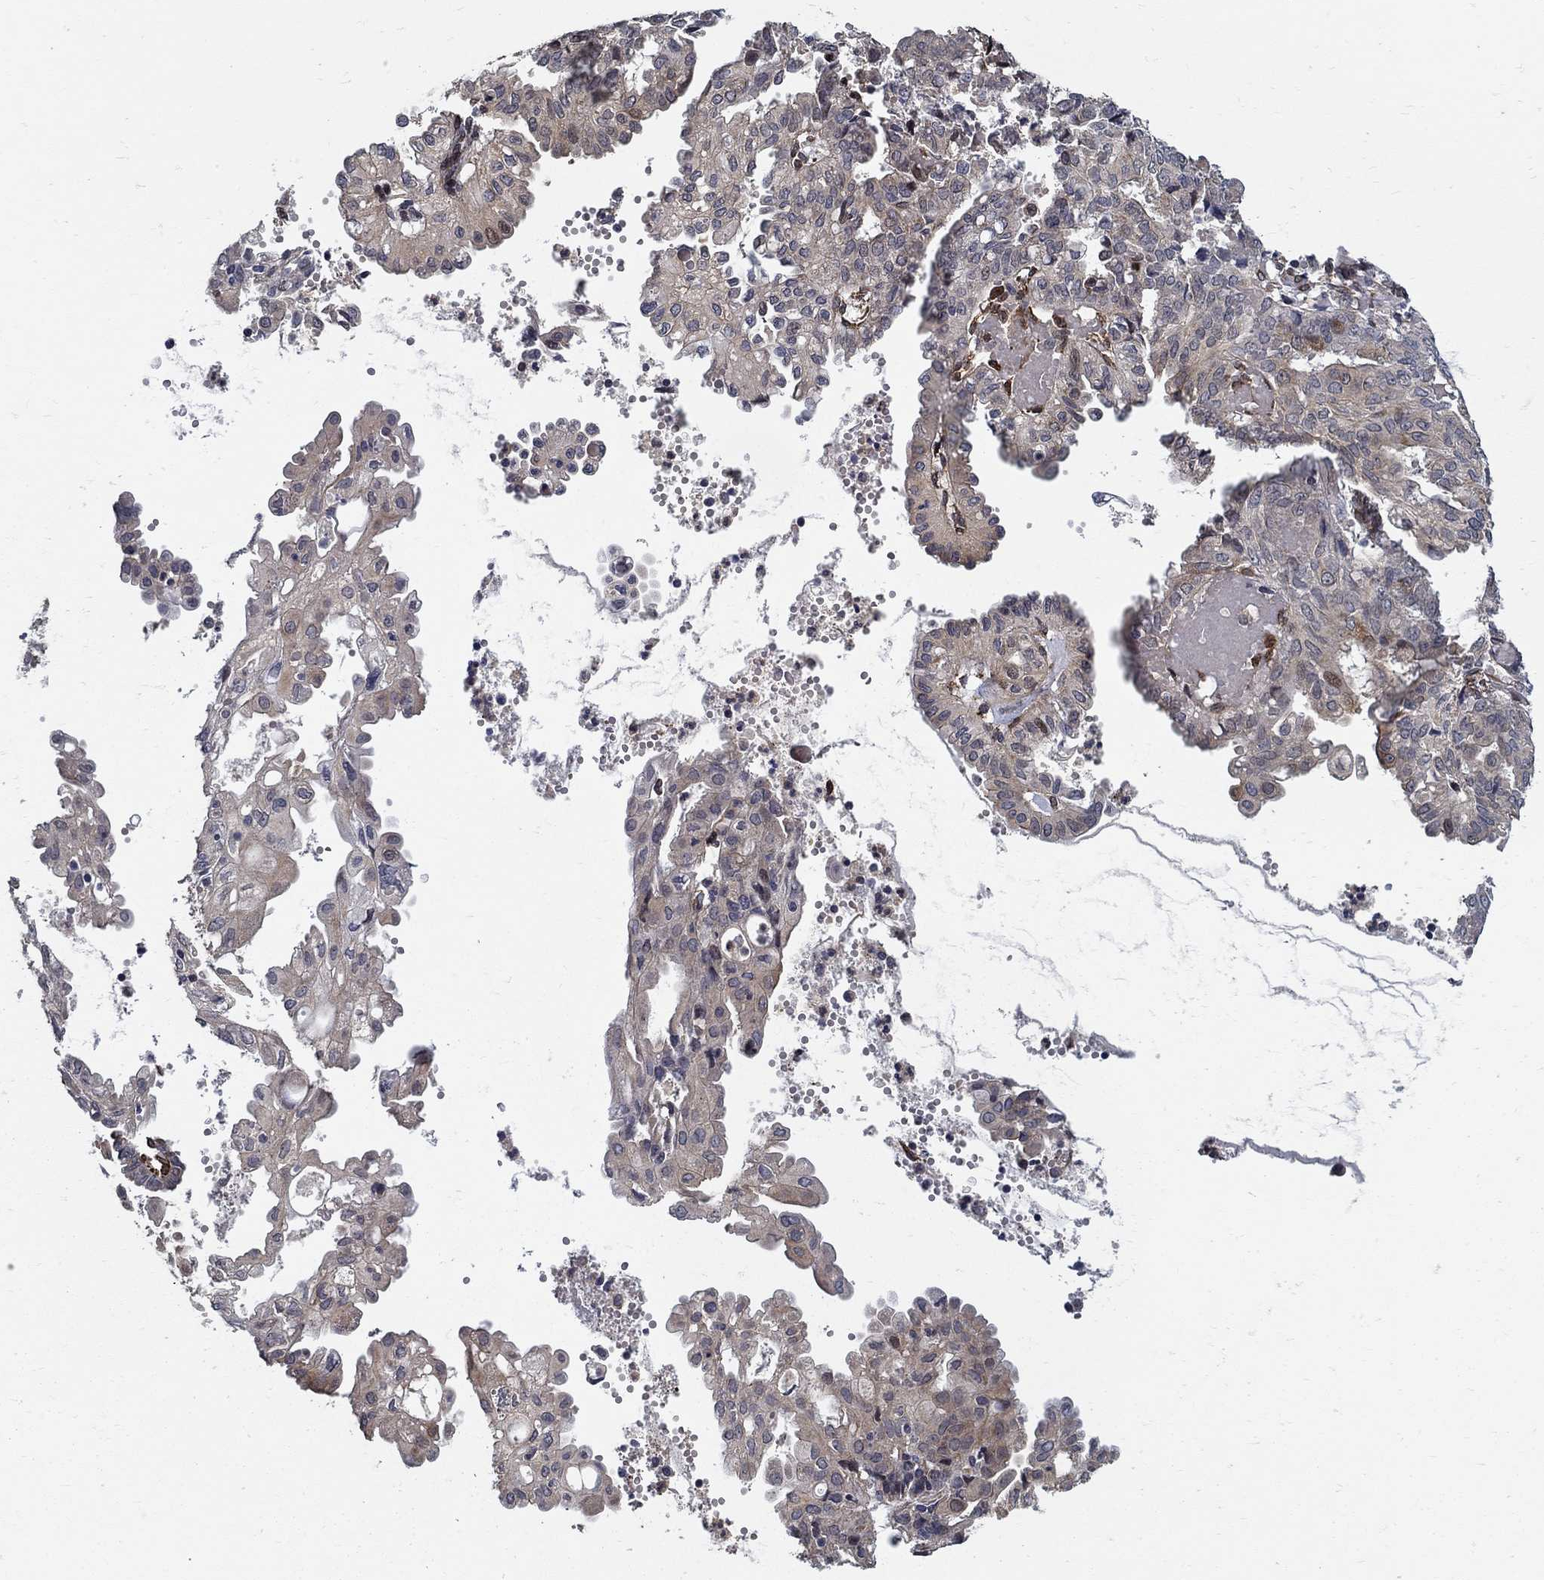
{"staining": {"intensity": "weak", "quantity": "25%-75%", "location": "cytoplasmic/membranous"}, "tissue": "endometrial cancer", "cell_type": "Tumor cells", "image_type": "cancer", "snomed": [{"axis": "morphology", "description": "Adenocarcinoma, NOS"}, {"axis": "topography", "description": "Endometrium"}], "caption": "Protein positivity by IHC demonstrates weak cytoplasmic/membranous expression in about 25%-75% of tumor cells in adenocarcinoma (endometrial). Immunohistochemistry (ihc) stains the protein in brown and the nuclei are stained blue.", "gene": "ZNF594", "patient": {"sex": "female", "age": 68}}